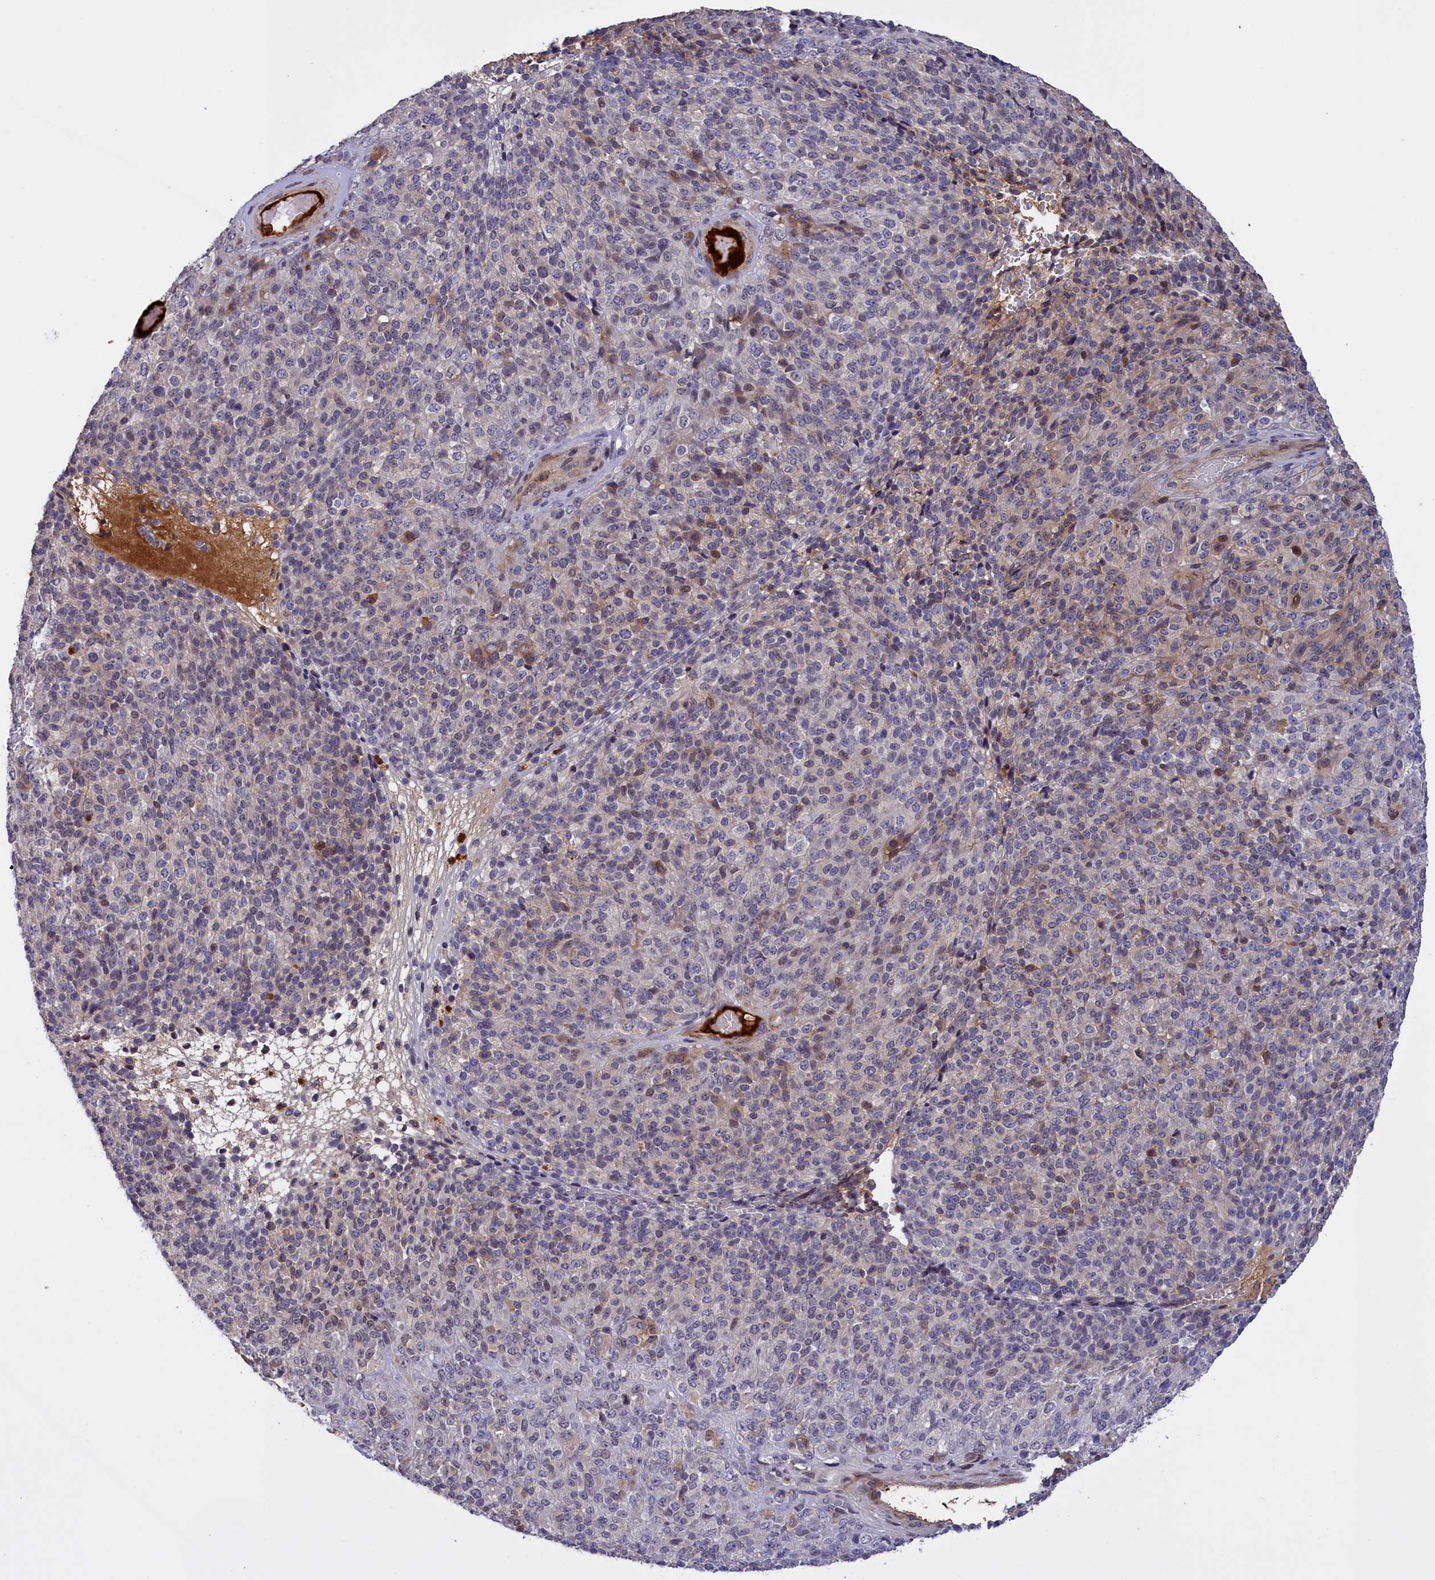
{"staining": {"intensity": "negative", "quantity": "none", "location": "none"}, "tissue": "melanoma", "cell_type": "Tumor cells", "image_type": "cancer", "snomed": [{"axis": "morphology", "description": "Malignant melanoma, Metastatic site"}, {"axis": "topography", "description": "Brain"}], "caption": "DAB (3,3'-diaminobenzidine) immunohistochemical staining of human malignant melanoma (metastatic site) demonstrates no significant staining in tumor cells. Brightfield microscopy of immunohistochemistry stained with DAB (brown) and hematoxylin (blue), captured at high magnification.", "gene": "RRAD", "patient": {"sex": "female", "age": 56}}